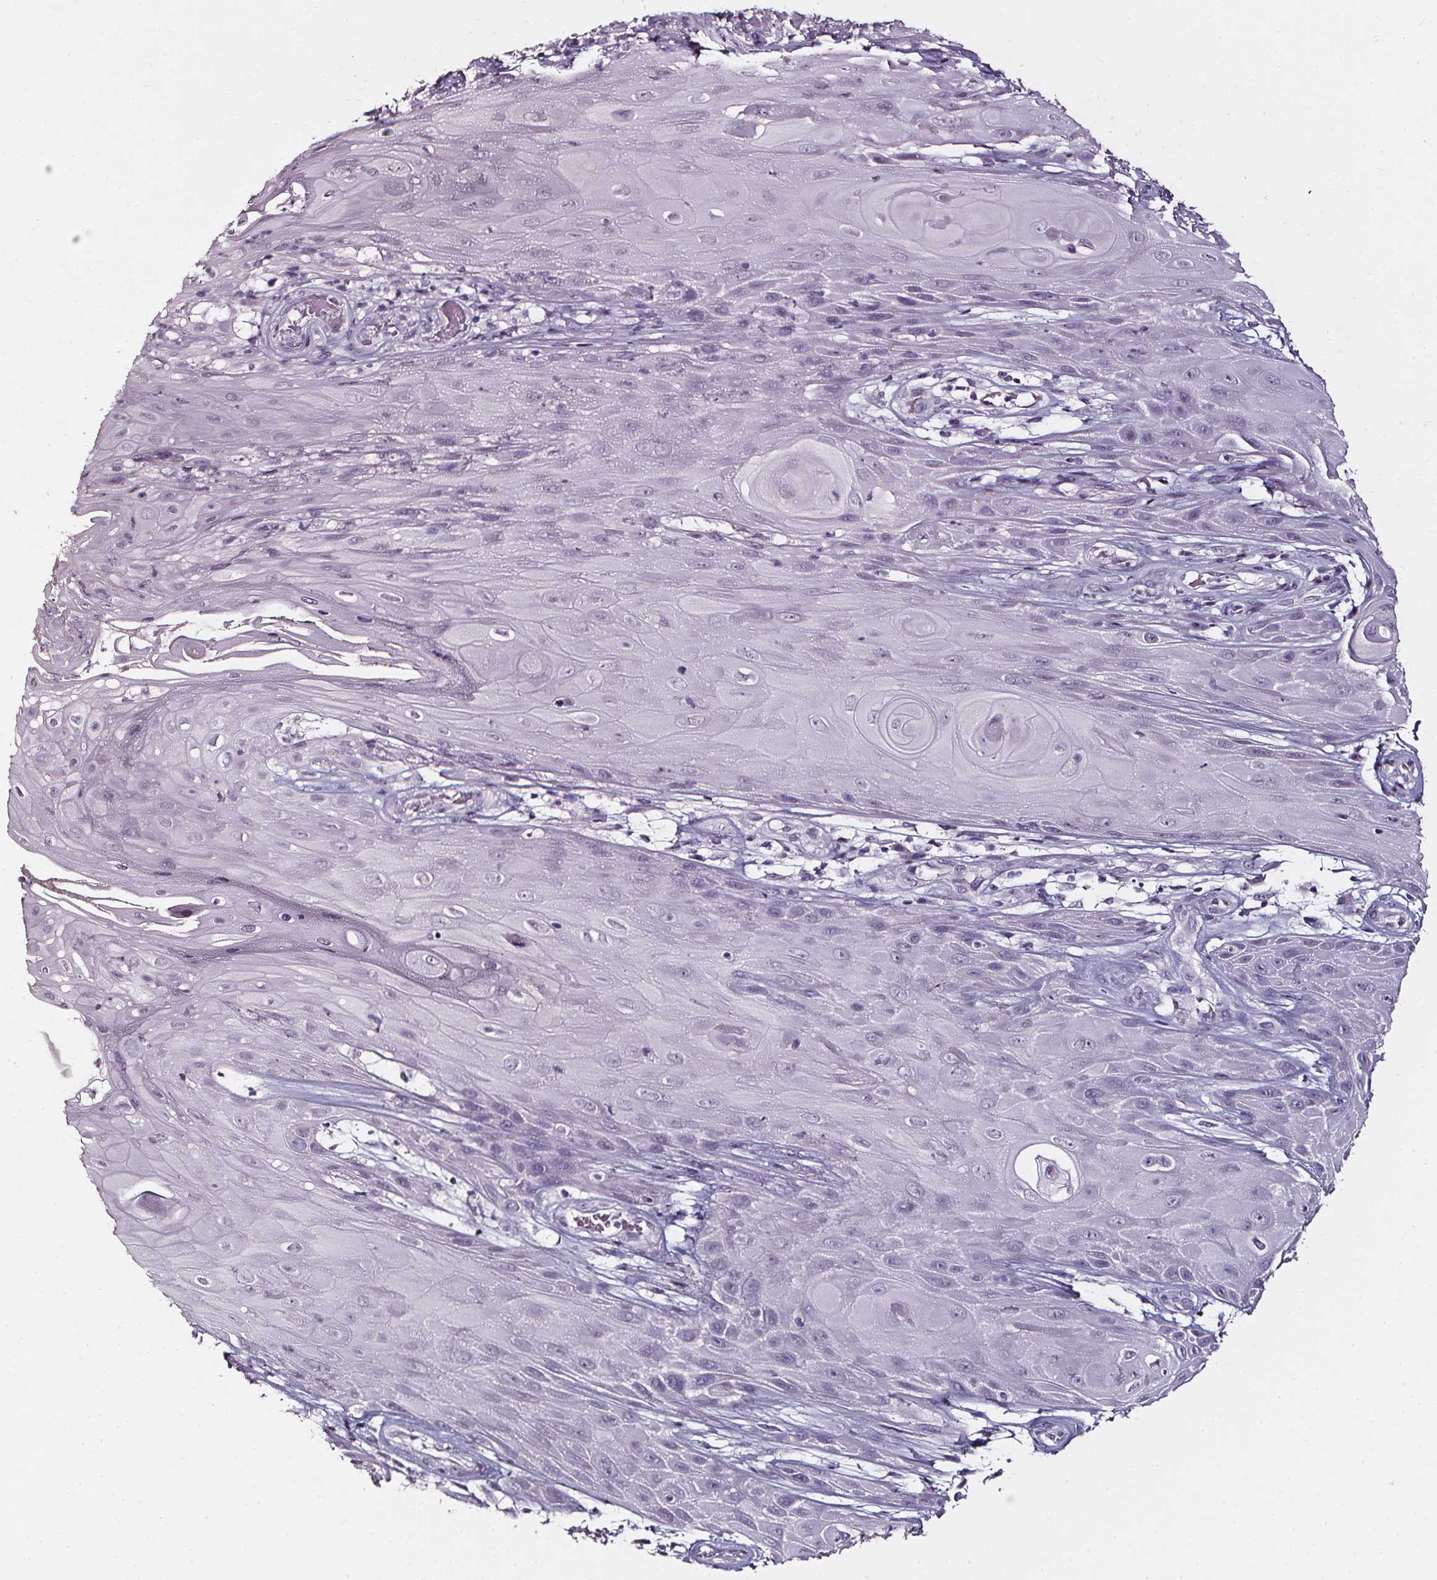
{"staining": {"intensity": "negative", "quantity": "none", "location": "none"}, "tissue": "skin cancer", "cell_type": "Tumor cells", "image_type": "cancer", "snomed": [{"axis": "morphology", "description": "Squamous cell carcinoma, NOS"}, {"axis": "topography", "description": "Skin"}], "caption": "Histopathology image shows no significant protein expression in tumor cells of skin squamous cell carcinoma.", "gene": "DEFA5", "patient": {"sex": "male", "age": 62}}